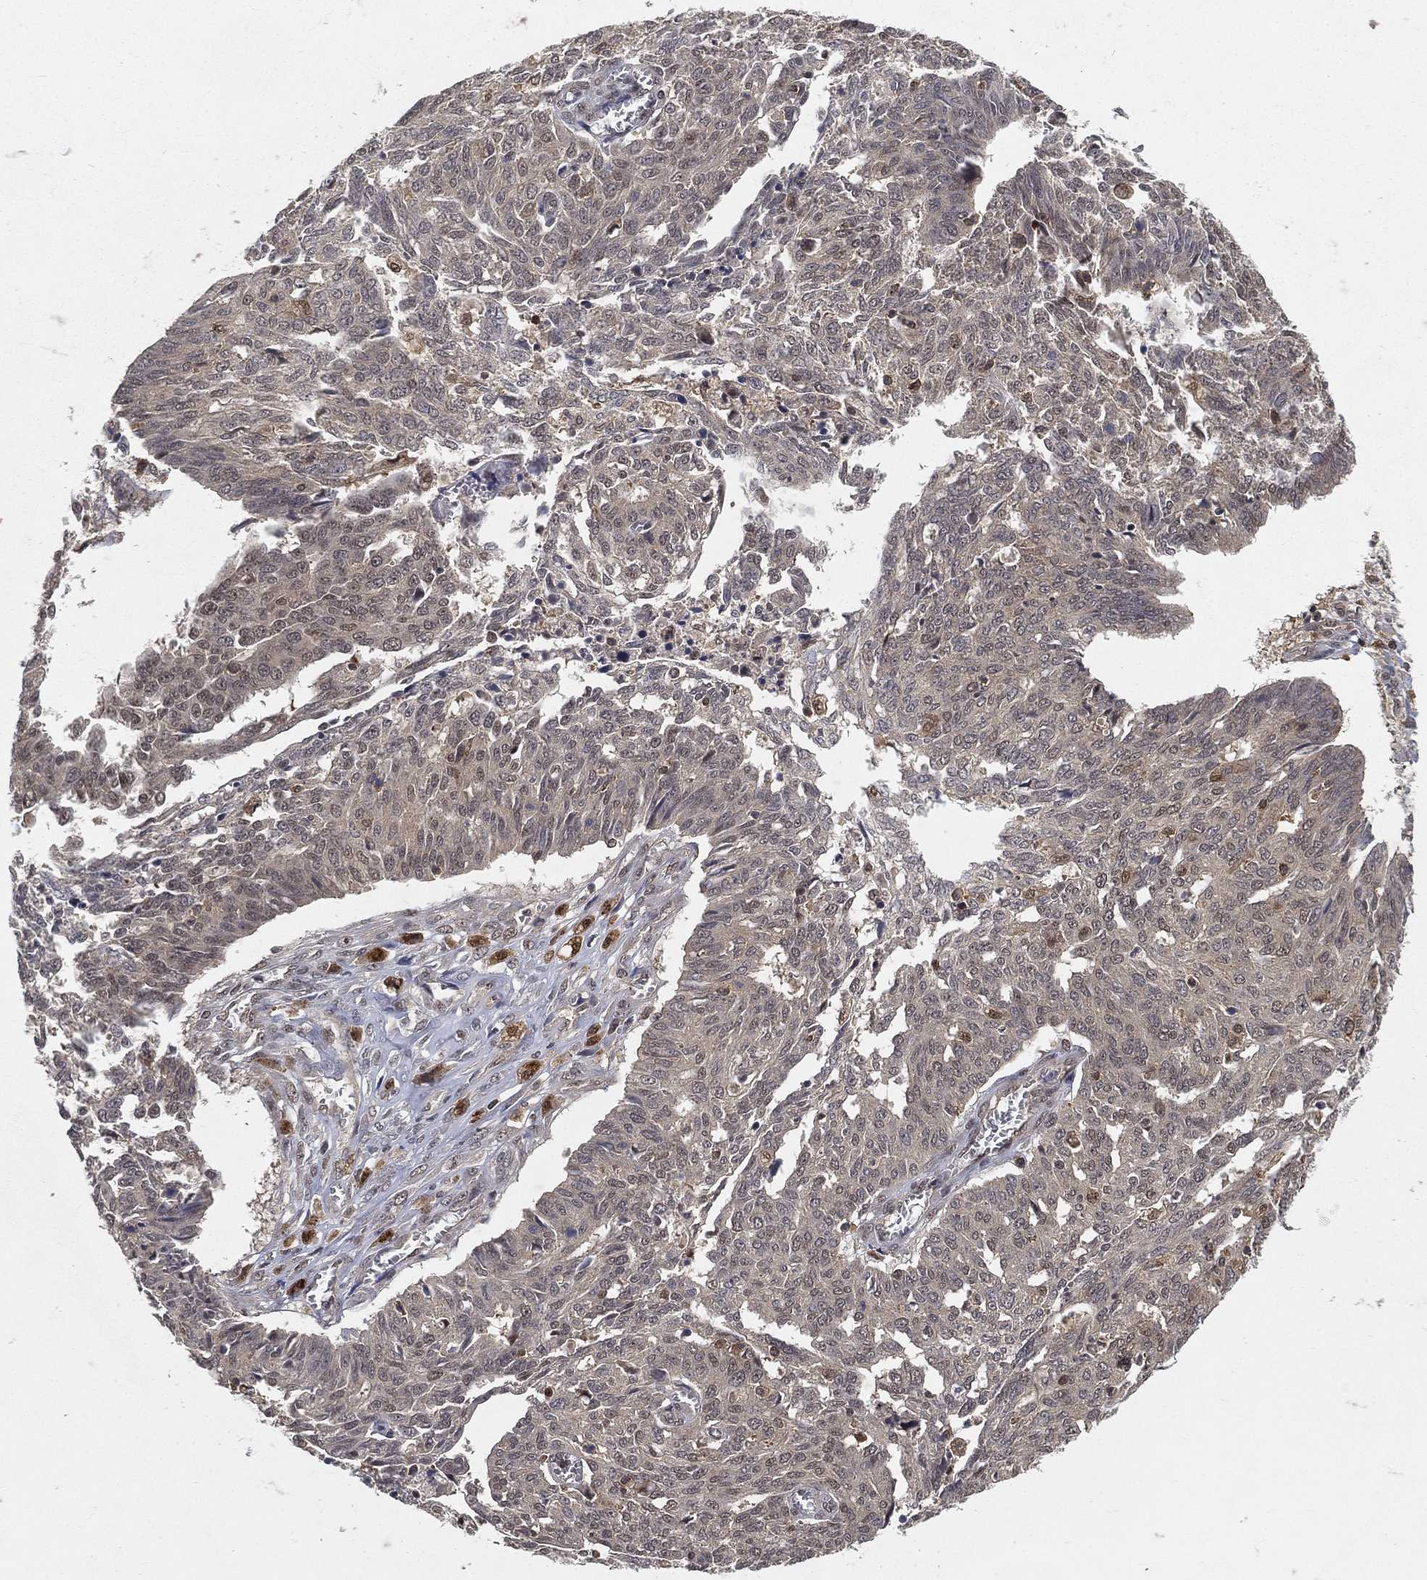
{"staining": {"intensity": "negative", "quantity": "none", "location": "none"}, "tissue": "ovarian cancer", "cell_type": "Tumor cells", "image_type": "cancer", "snomed": [{"axis": "morphology", "description": "Cystadenocarcinoma, serous, NOS"}, {"axis": "topography", "description": "Ovary"}], "caption": "Tumor cells show no significant positivity in ovarian cancer. (DAB (3,3'-diaminobenzidine) IHC with hematoxylin counter stain).", "gene": "WDR26", "patient": {"sex": "female", "age": 67}}